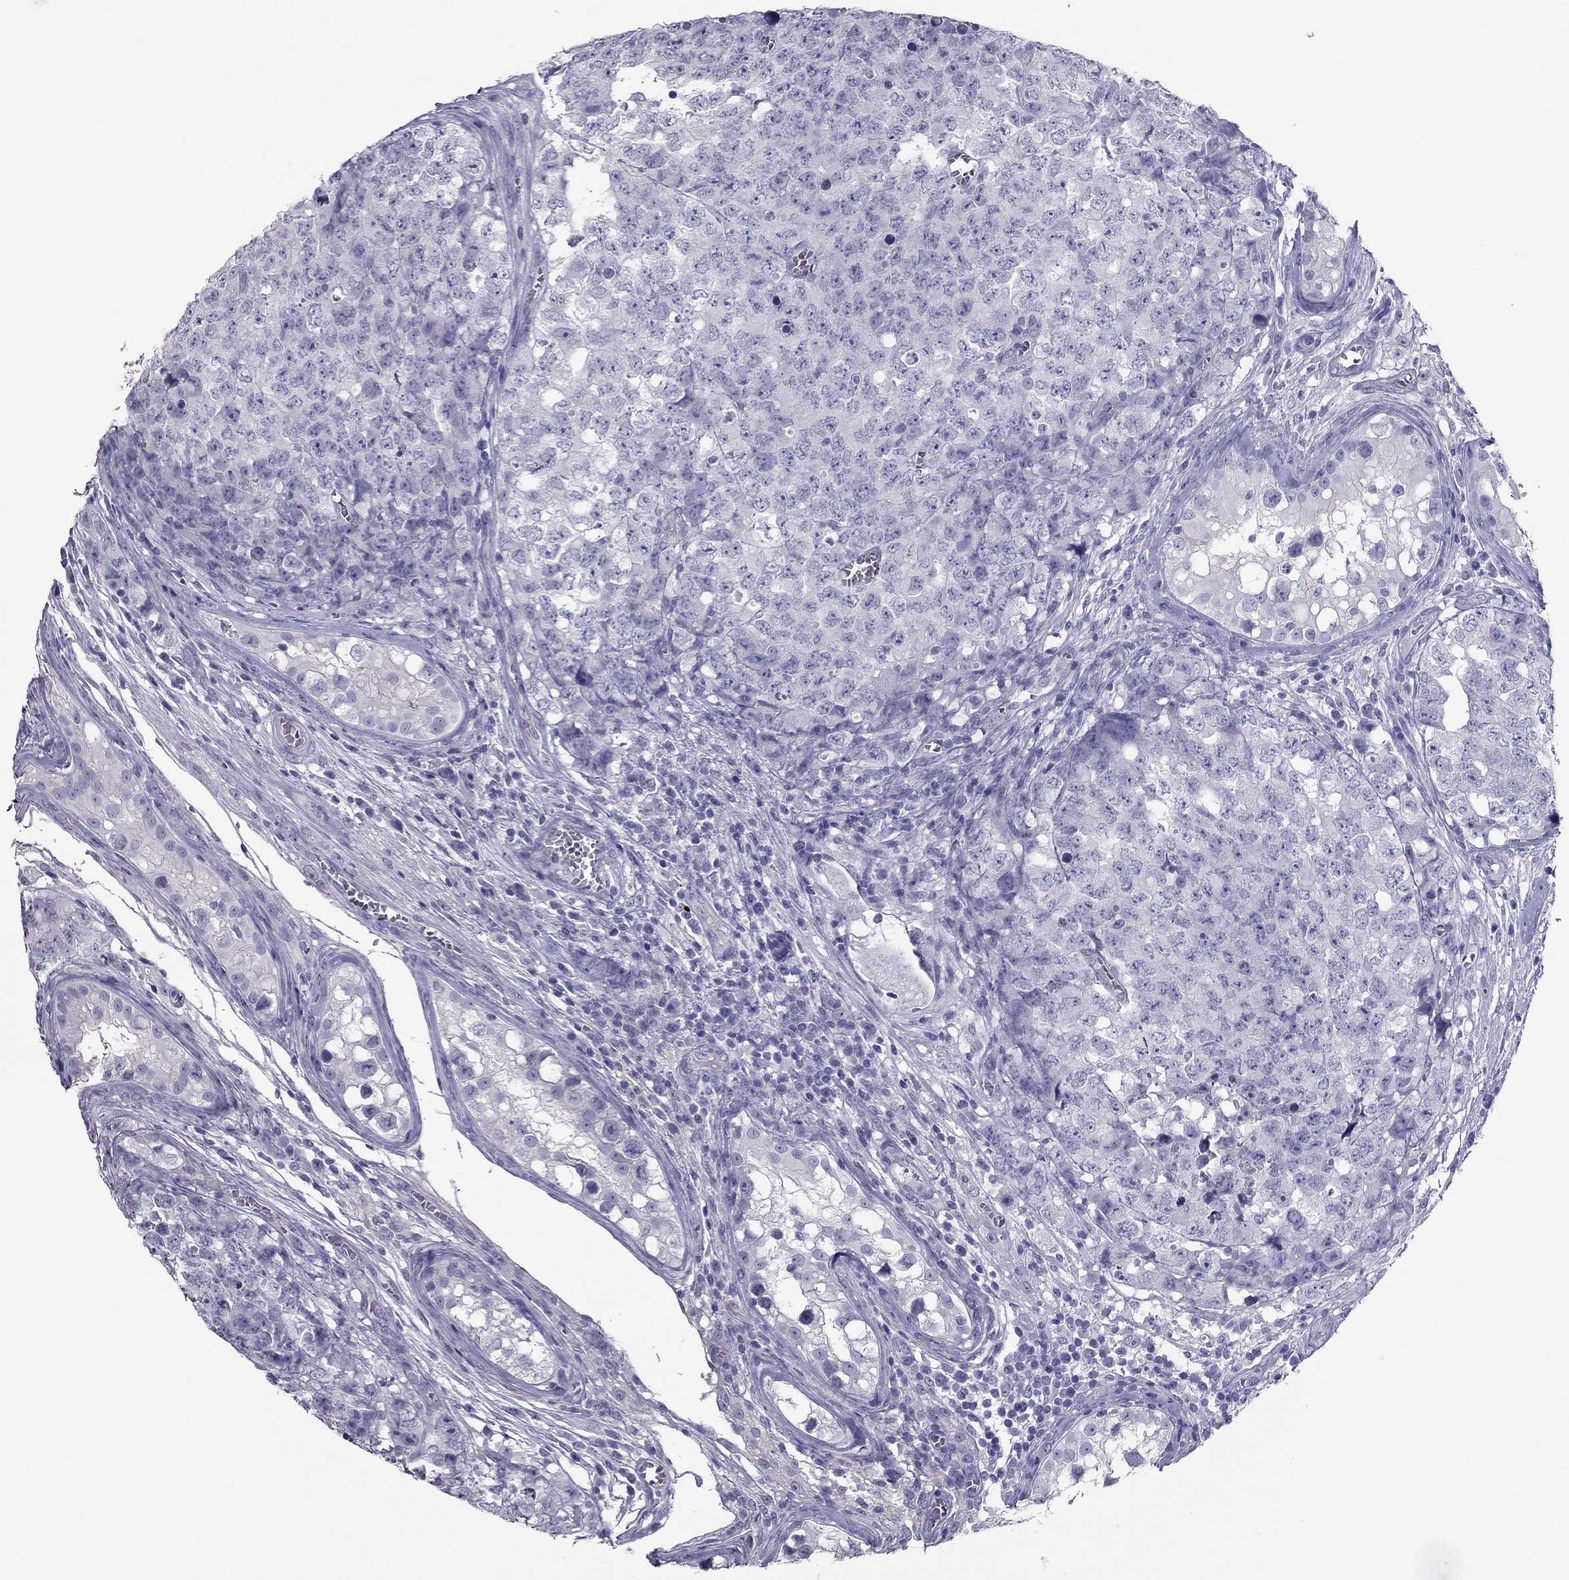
{"staining": {"intensity": "negative", "quantity": "none", "location": "none"}, "tissue": "testis cancer", "cell_type": "Tumor cells", "image_type": "cancer", "snomed": [{"axis": "morphology", "description": "Carcinoma, Embryonal, NOS"}, {"axis": "topography", "description": "Testis"}], "caption": "The histopathology image displays no staining of tumor cells in testis embryonal carcinoma. (Immunohistochemistry (ihc), brightfield microscopy, high magnification).", "gene": "PDE6A", "patient": {"sex": "male", "age": 23}}